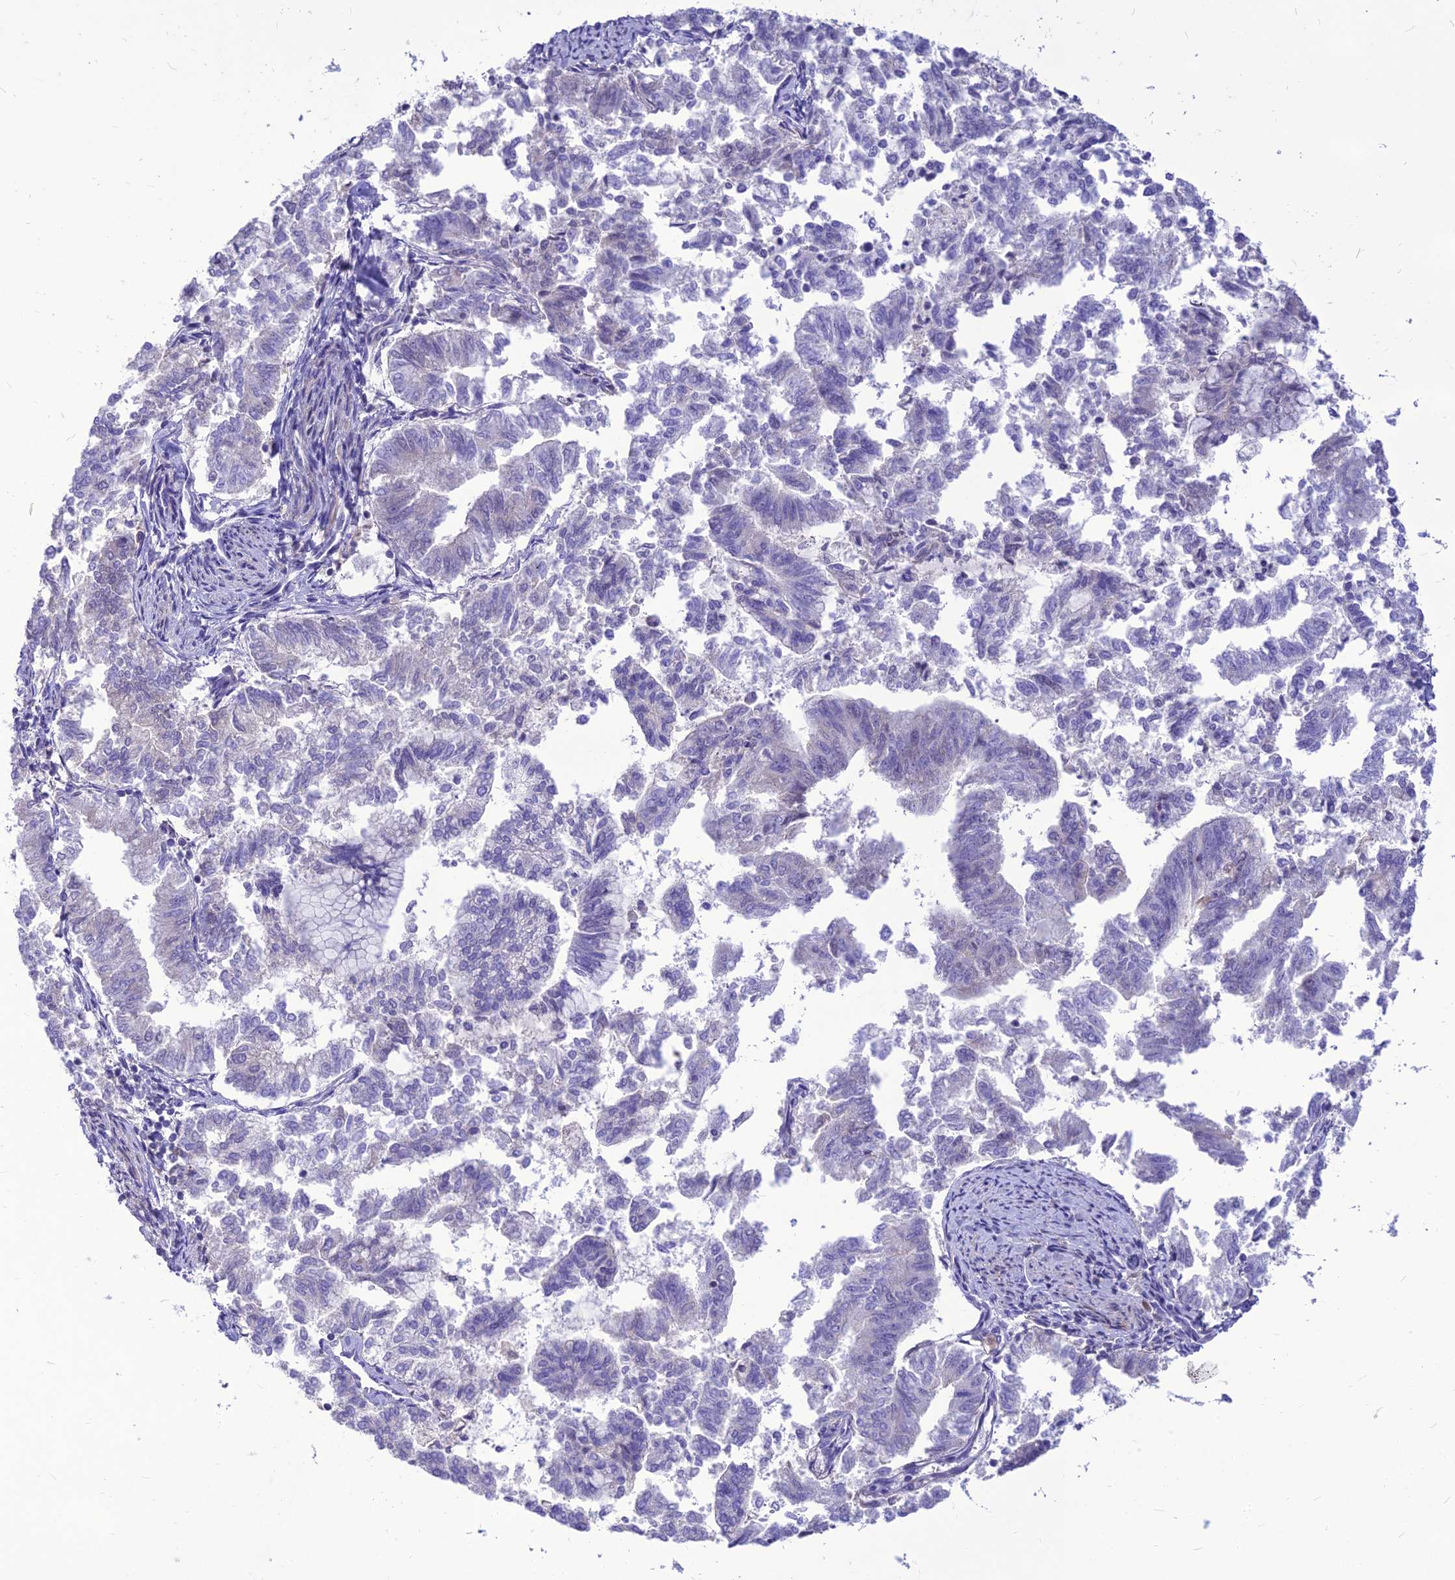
{"staining": {"intensity": "negative", "quantity": "none", "location": "none"}, "tissue": "endometrial cancer", "cell_type": "Tumor cells", "image_type": "cancer", "snomed": [{"axis": "morphology", "description": "Adenocarcinoma, NOS"}, {"axis": "topography", "description": "Endometrium"}], "caption": "Immunohistochemical staining of human endometrial cancer demonstrates no significant positivity in tumor cells. (DAB (3,3'-diaminobenzidine) immunohistochemistry (IHC), high magnification).", "gene": "TEKT3", "patient": {"sex": "female", "age": 79}}